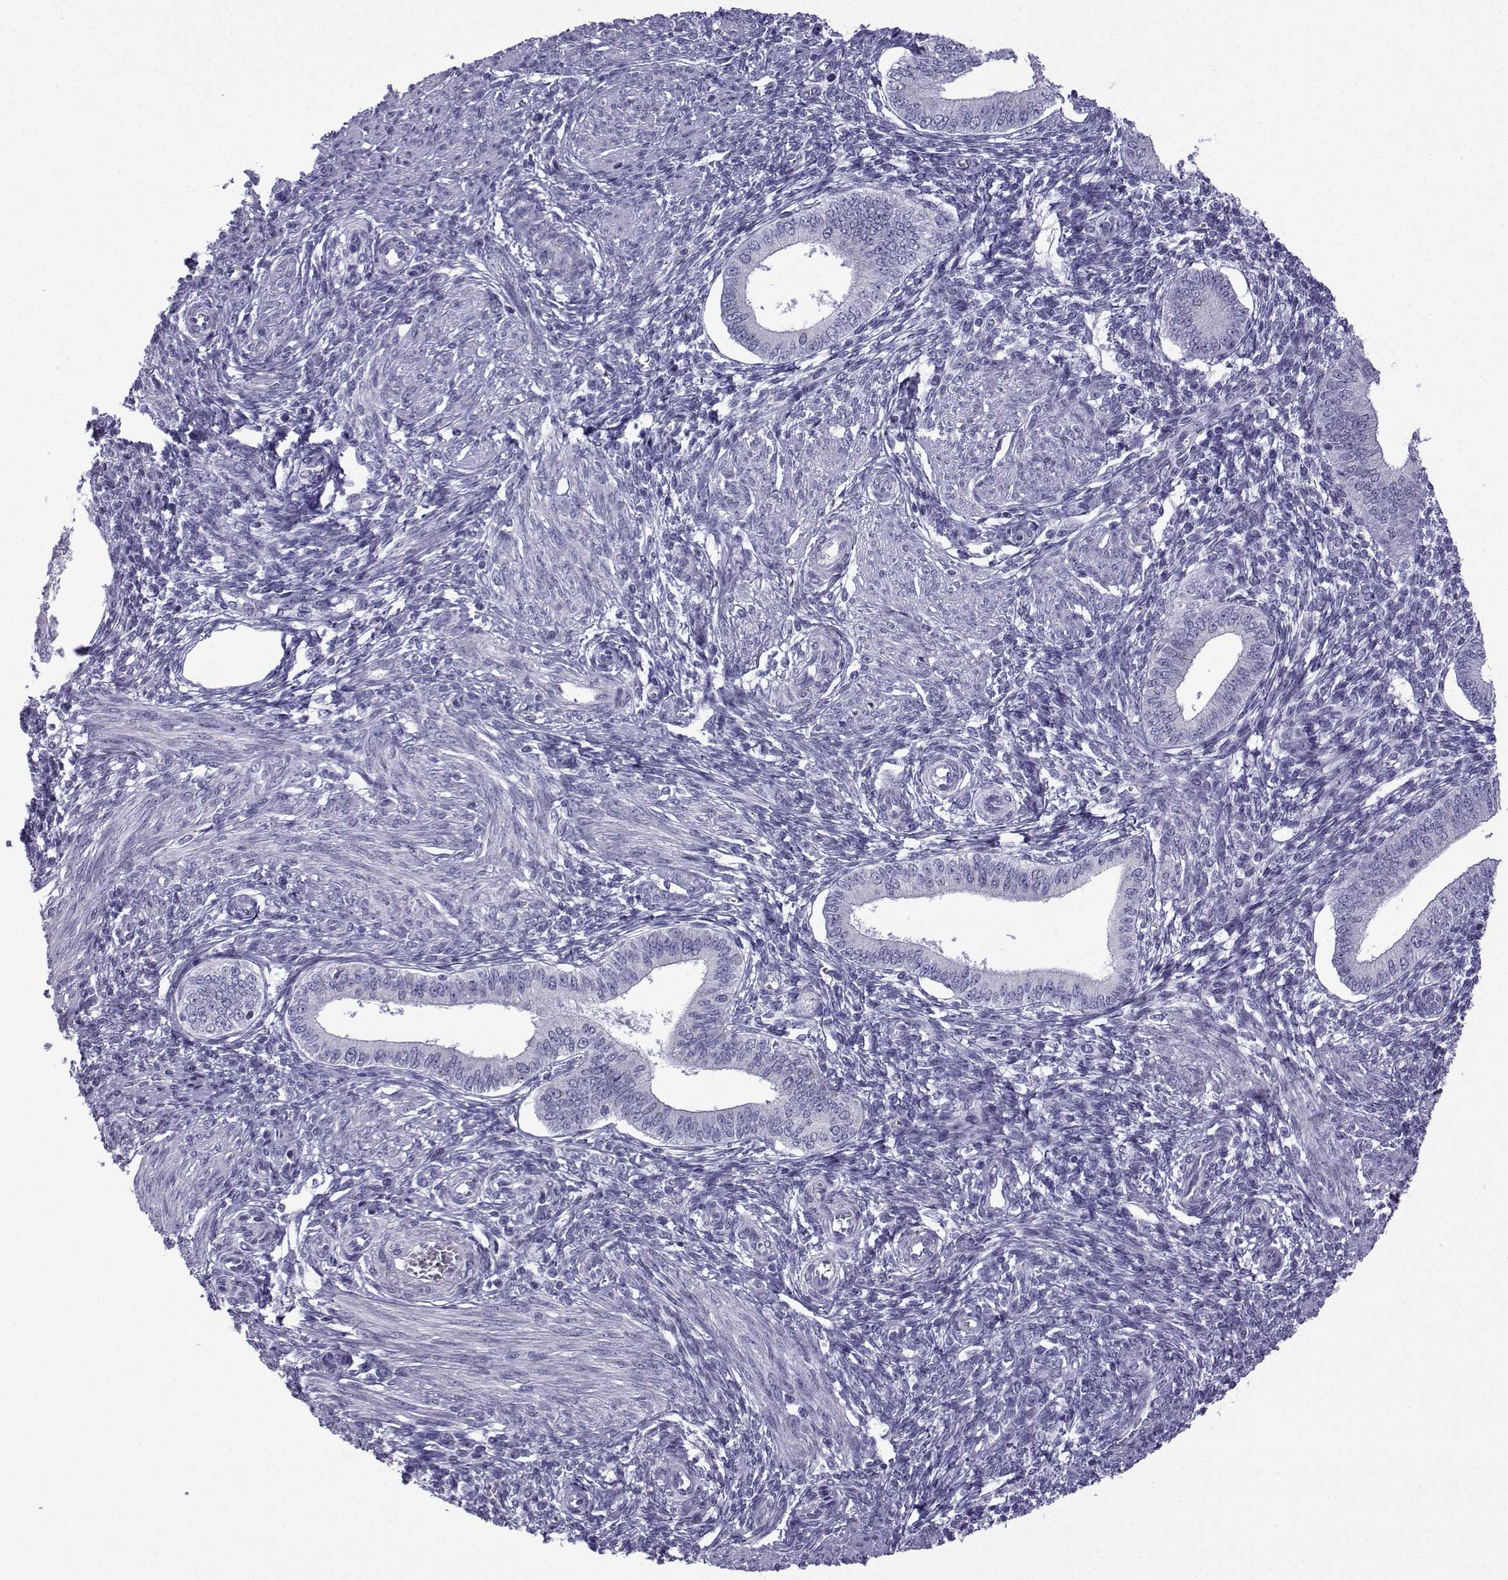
{"staining": {"intensity": "negative", "quantity": "none", "location": "none"}, "tissue": "endometrium", "cell_type": "Cells in endometrial stroma", "image_type": "normal", "snomed": [{"axis": "morphology", "description": "Normal tissue, NOS"}, {"axis": "topography", "description": "Endometrium"}], "caption": "The IHC image has no significant positivity in cells in endometrial stroma of endometrium.", "gene": "ACRBP", "patient": {"sex": "female", "age": 42}}